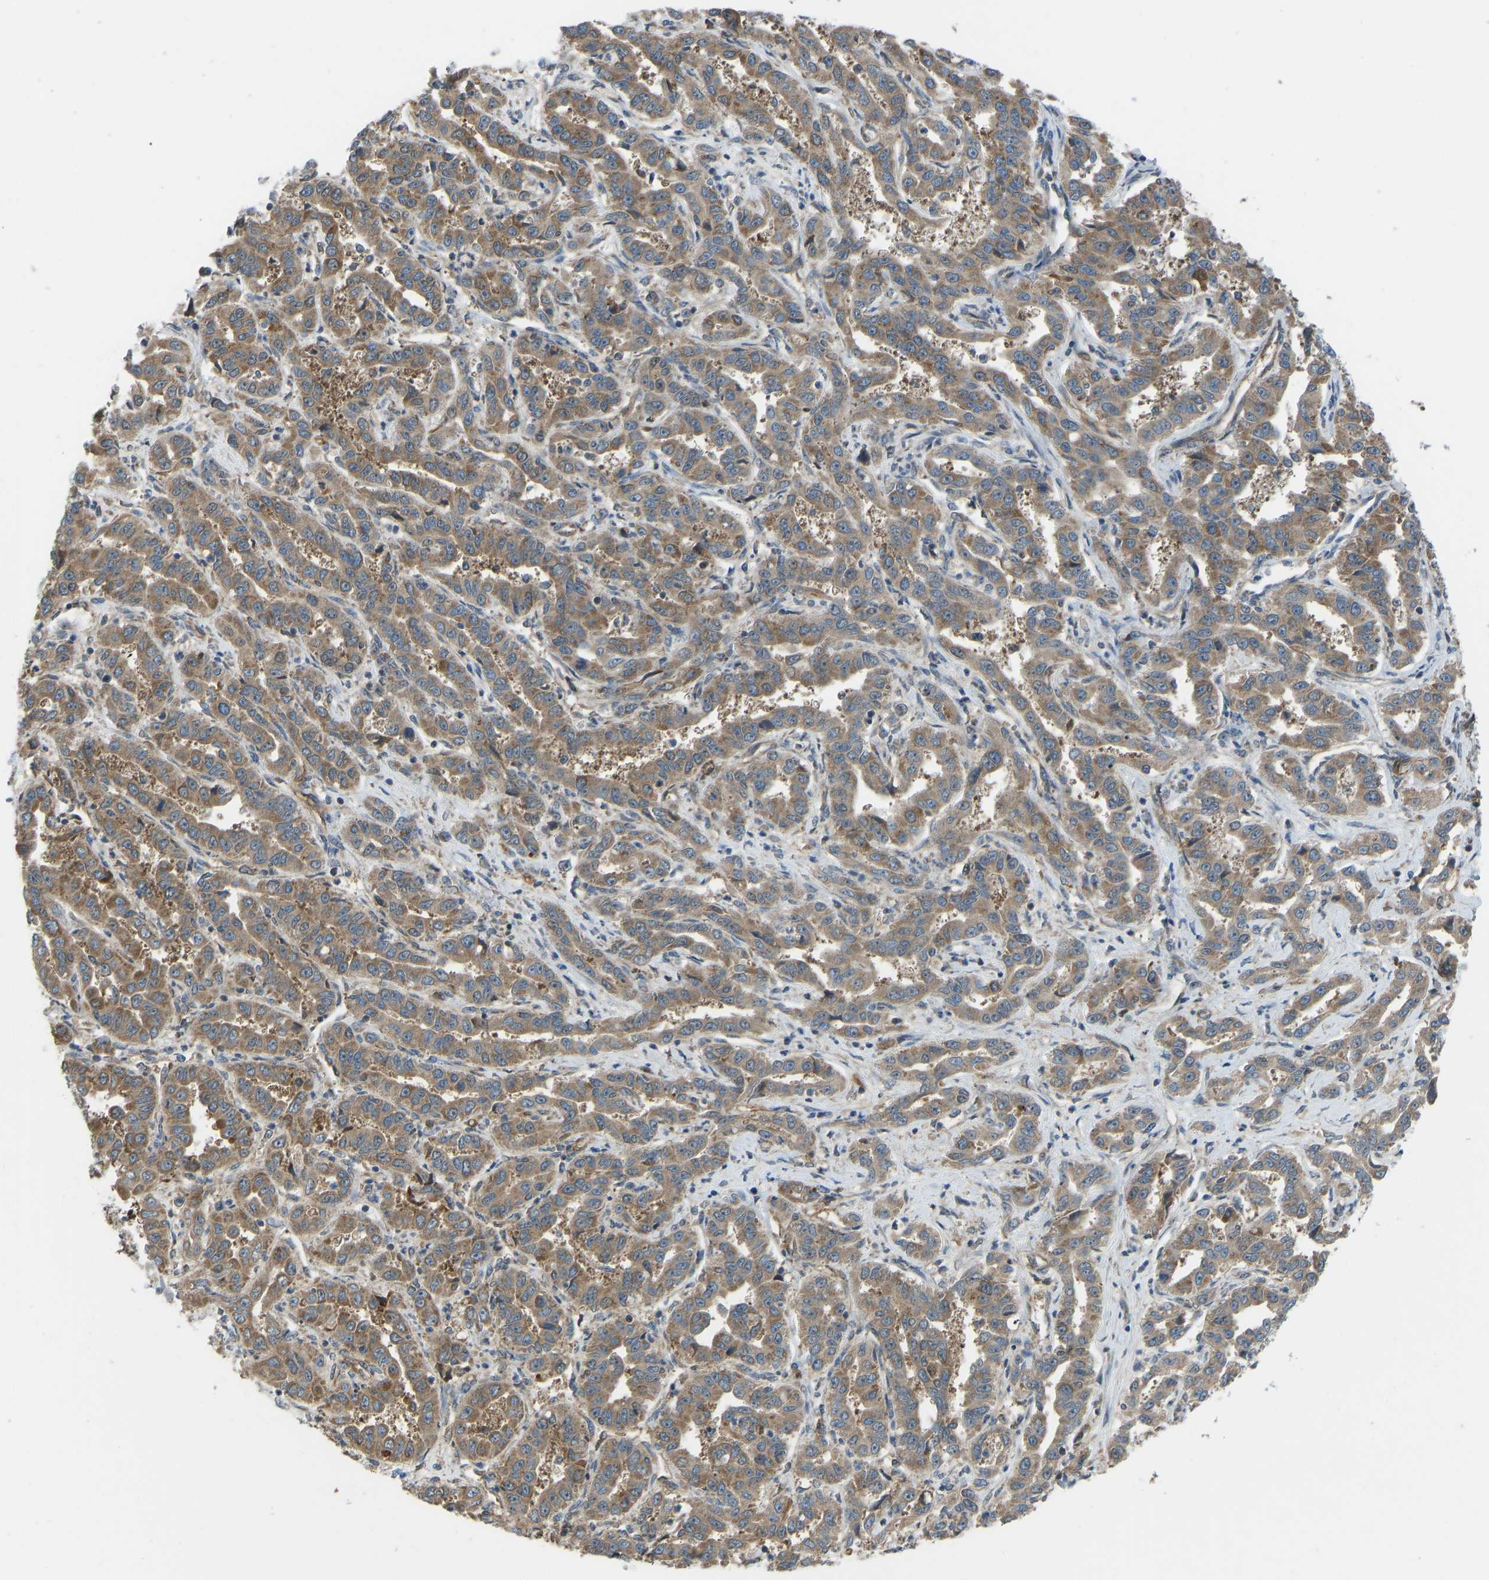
{"staining": {"intensity": "moderate", "quantity": ">75%", "location": "cytoplasmic/membranous"}, "tissue": "liver cancer", "cell_type": "Tumor cells", "image_type": "cancer", "snomed": [{"axis": "morphology", "description": "Cholangiocarcinoma"}, {"axis": "topography", "description": "Liver"}], "caption": "Liver cancer (cholangiocarcinoma) stained for a protein demonstrates moderate cytoplasmic/membranous positivity in tumor cells.", "gene": "CCT8", "patient": {"sex": "male", "age": 59}}